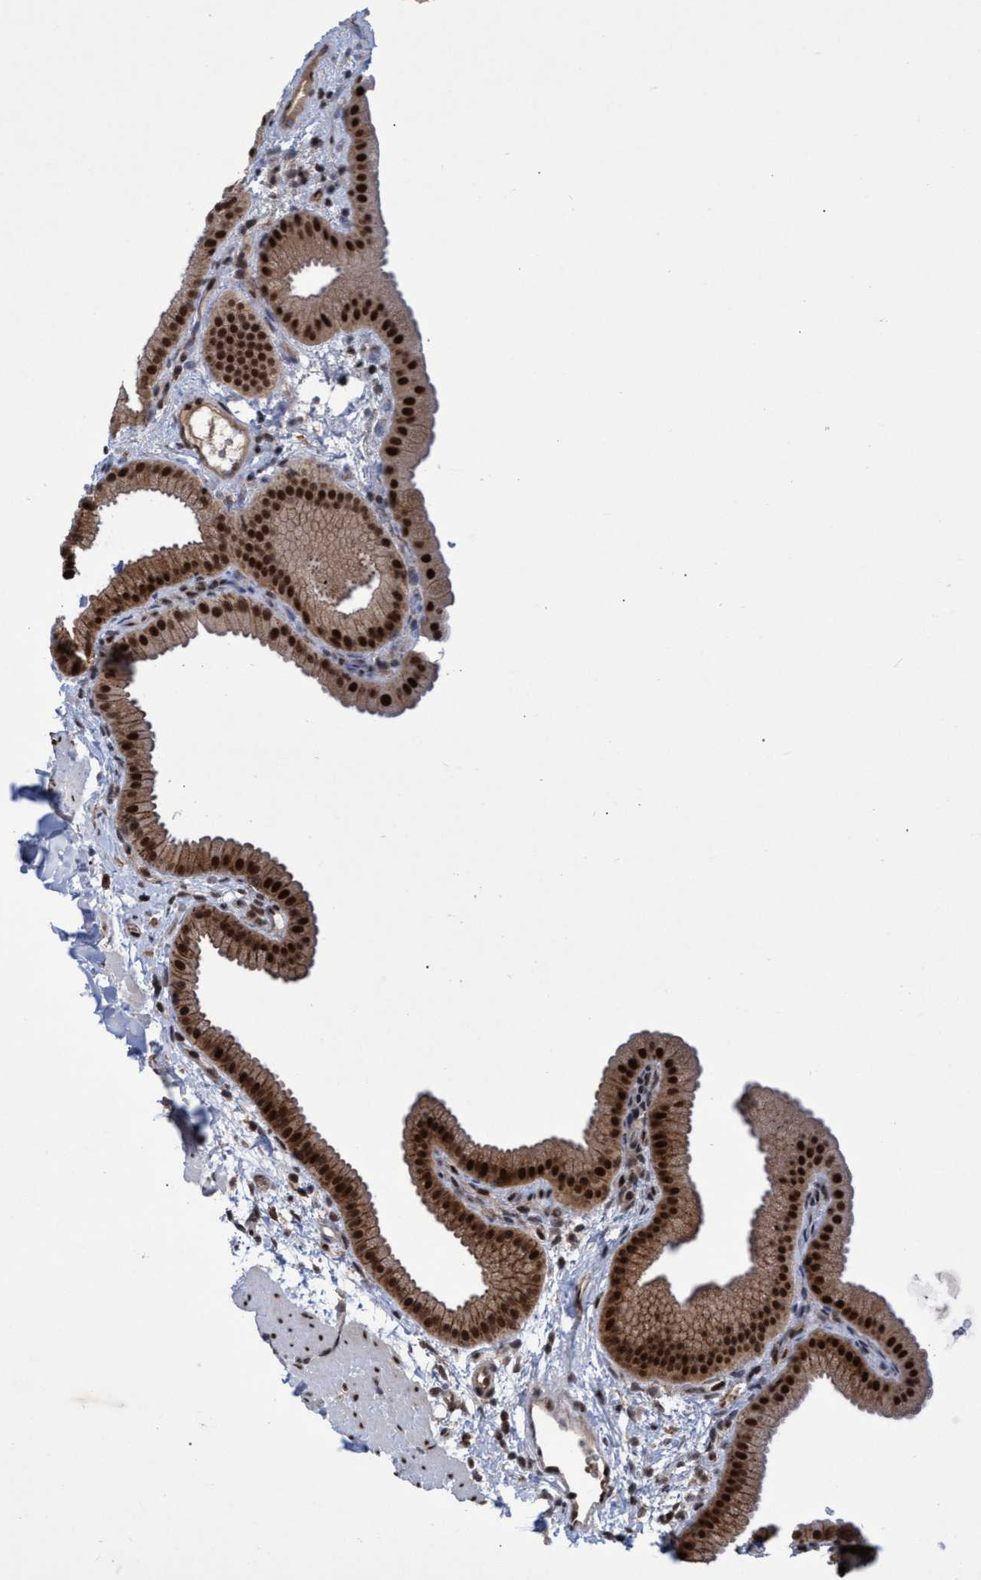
{"staining": {"intensity": "strong", "quantity": ">75%", "location": "cytoplasmic/membranous,nuclear"}, "tissue": "gallbladder", "cell_type": "Glandular cells", "image_type": "normal", "snomed": [{"axis": "morphology", "description": "Normal tissue, NOS"}, {"axis": "topography", "description": "Gallbladder"}], "caption": "Human gallbladder stained with a brown dye displays strong cytoplasmic/membranous,nuclear positive staining in about >75% of glandular cells.", "gene": "GTF2F1", "patient": {"sex": "female", "age": 64}}